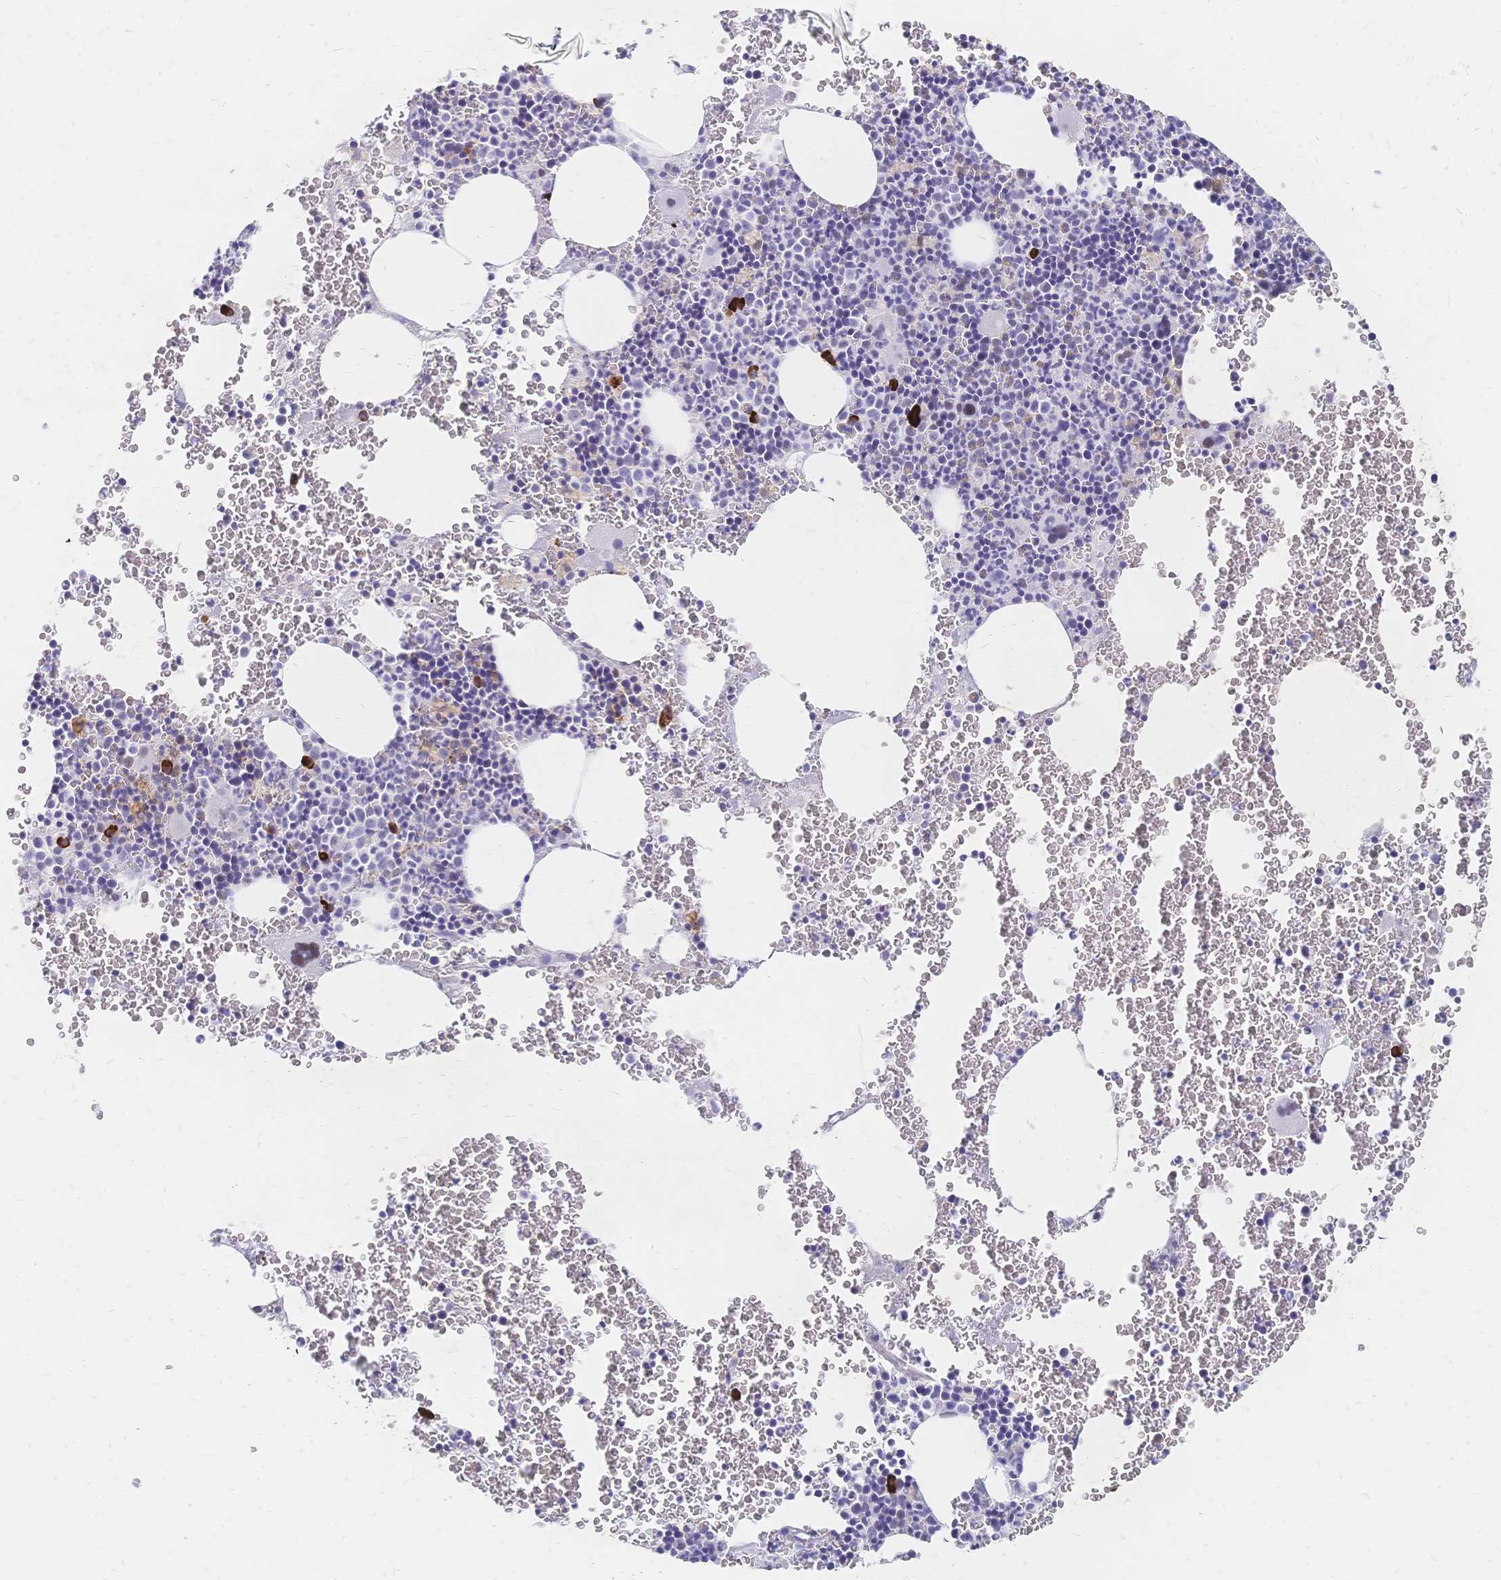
{"staining": {"intensity": "strong", "quantity": "<25%", "location": "cytoplasmic/membranous"}, "tissue": "bone marrow", "cell_type": "Hematopoietic cells", "image_type": "normal", "snomed": [{"axis": "morphology", "description": "Normal tissue, NOS"}, {"axis": "topography", "description": "Bone marrow"}], "caption": "Immunohistochemical staining of unremarkable bone marrow reveals strong cytoplasmic/membranous protein expression in about <25% of hematopoietic cells.", "gene": "PSORS1C2", "patient": {"sex": "male", "age": 47}}